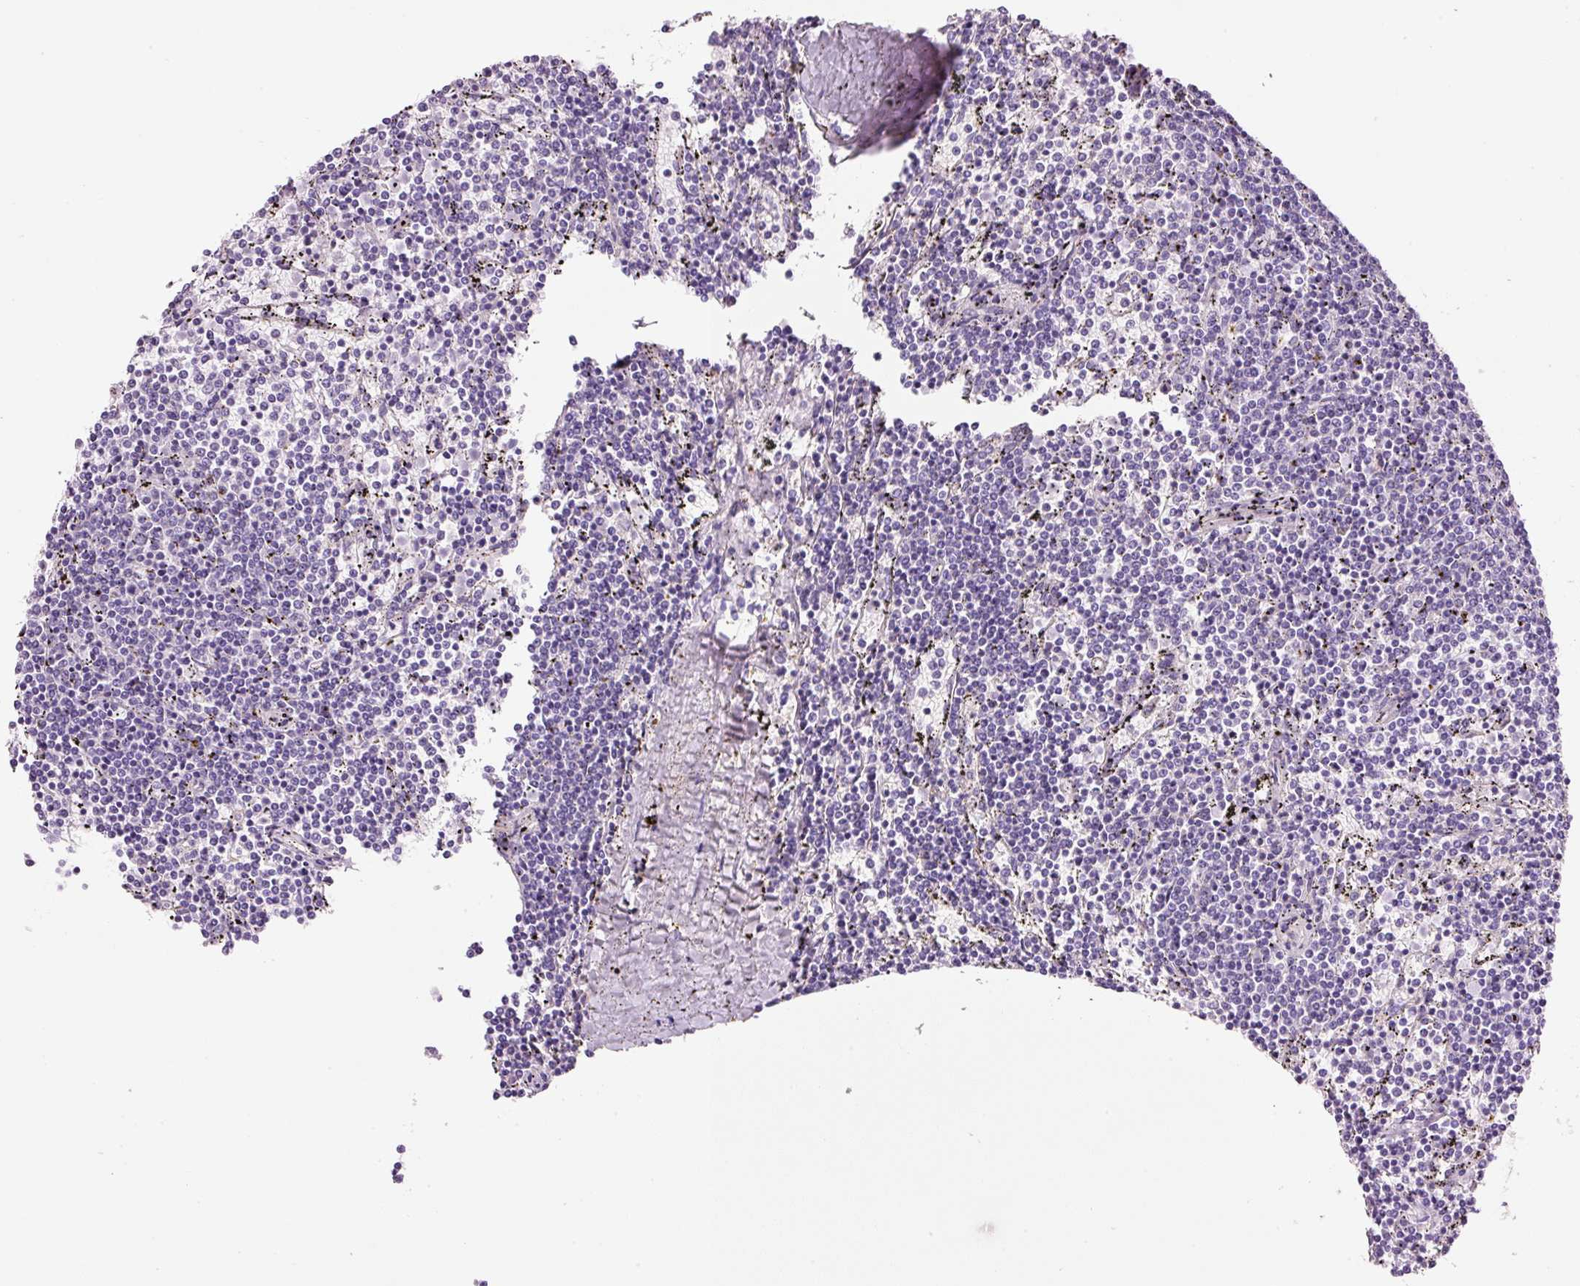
{"staining": {"intensity": "negative", "quantity": "none", "location": "none"}, "tissue": "lymphoma", "cell_type": "Tumor cells", "image_type": "cancer", "snomed": [{"axis": "morphology", "description": "Malignant lymphoma, non-Hodgkin's type, Low grade"}, {"axis": "topography", "description": "Spleen"}], "caption": "Lymphoma was stained to show a protein in brown. There is no significant expression in tumor cells.", "gene": "SOS2", "patient": {"sex": "female", "age": 50}}